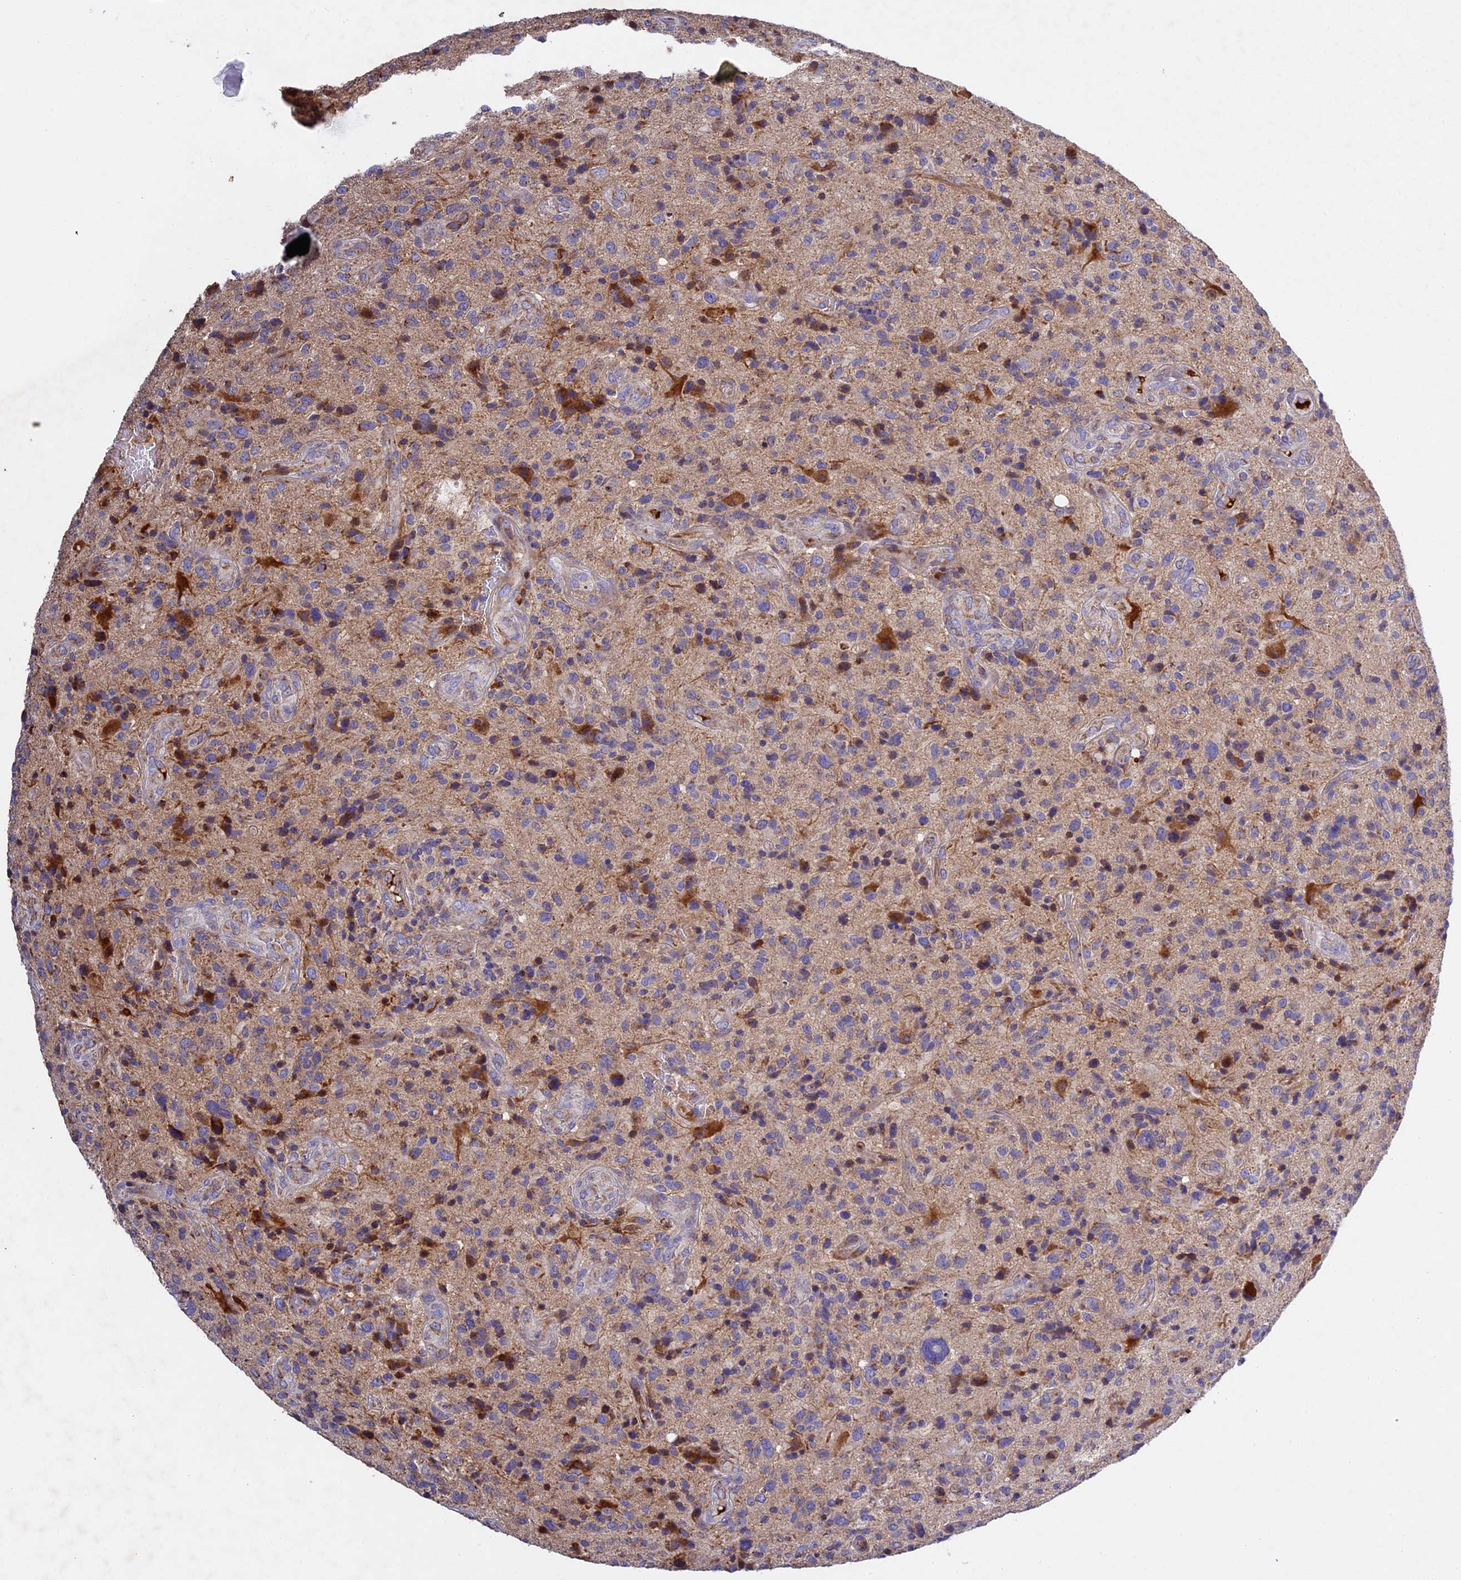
{"staining": {"intensity": "negative", "quantity": "none", "location": "none"}, "tissue": "glioma", "cell_type": "Tumor cells", "image_type": "cancer", "snomed": [{"axis": "morphology", "description": "Glioma, malignant, High grade"}, {"axis": "topography", "description": "Brain"}], "caption": "Immunohistochemistry (IHC) histopathology image of neoplastic tissue: glioma stained with DAB reveals no significant protein staining in tumor cells.", "gene": "OCEL1", "patient": {"sex": "male", "age": 47}}